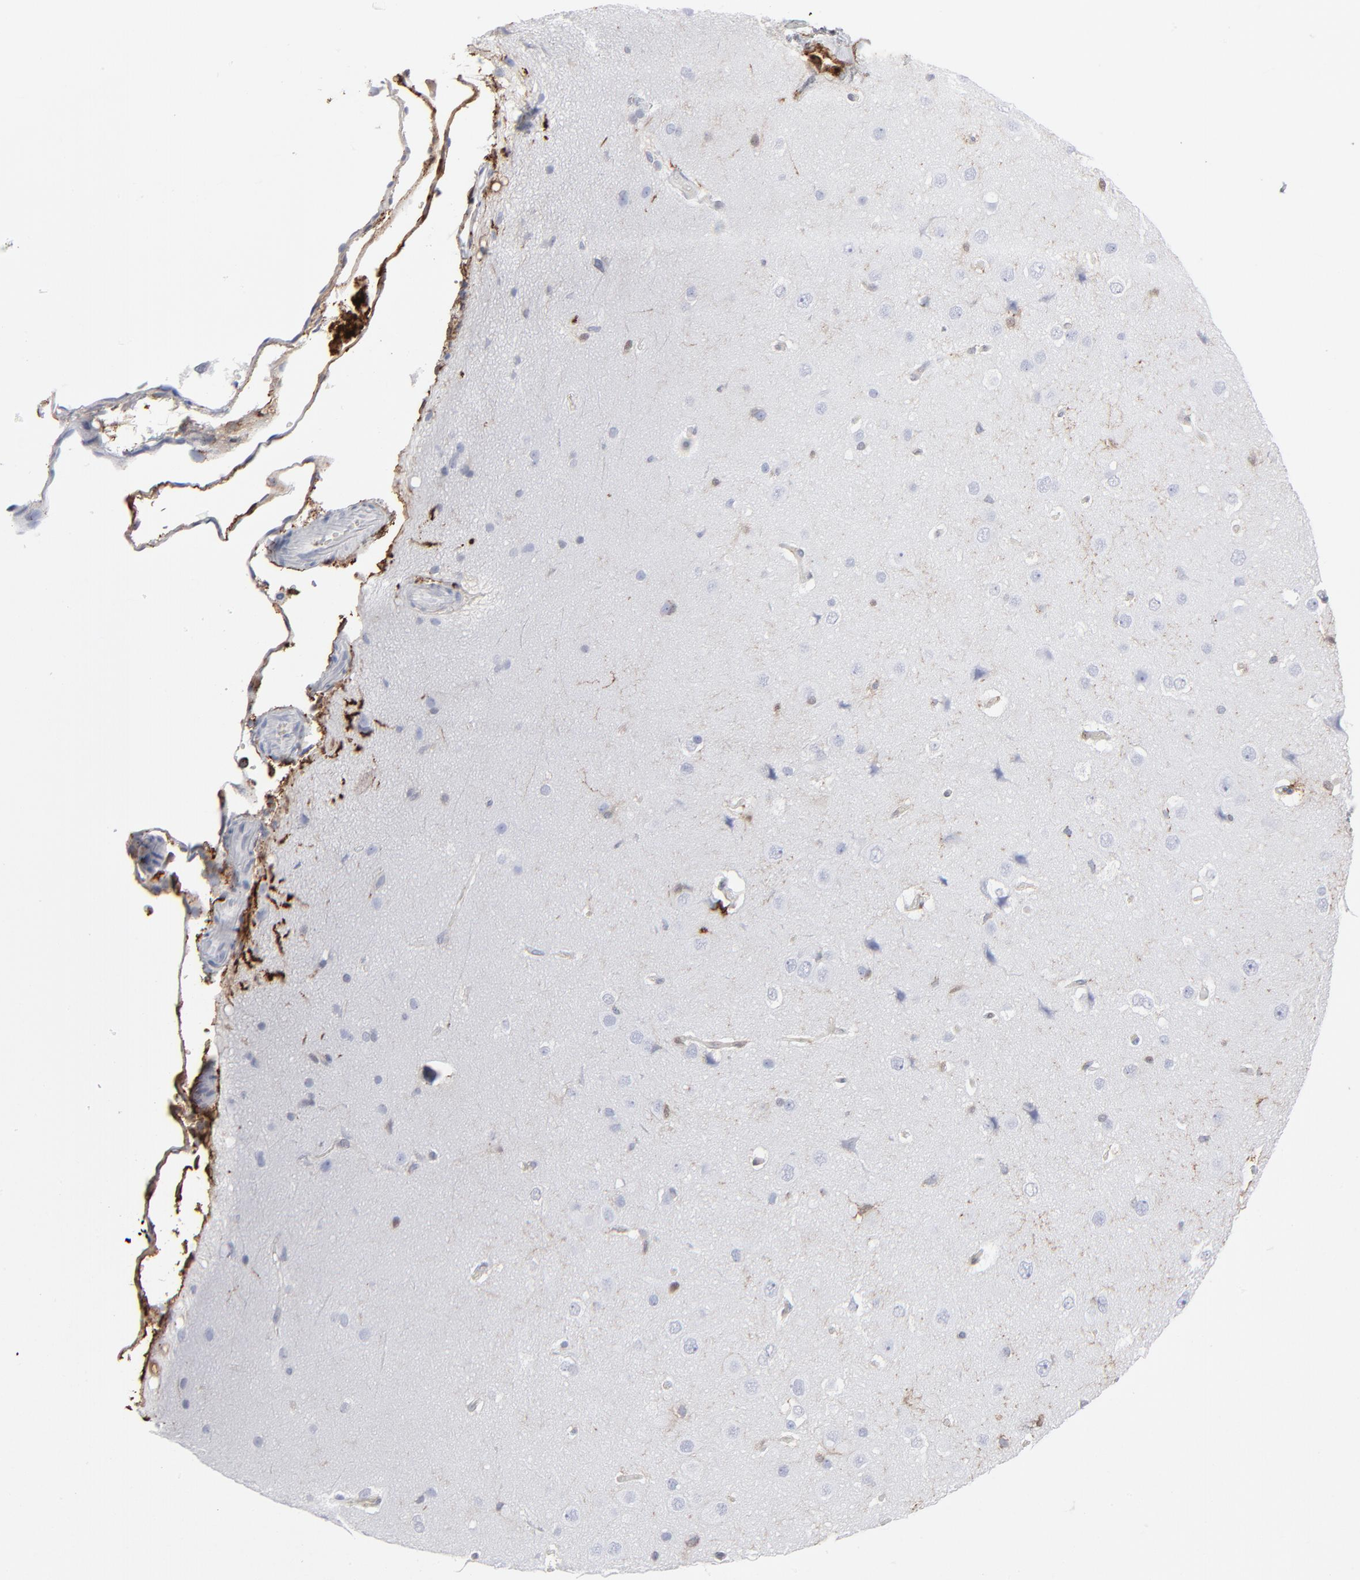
{"staining": {"intensity": "weak", "quantity": ">75%", "location": "cytoplasmic/membranous"}, "tissue": "cerebral cortex", "cell_type": "Endothelial cells", "image_type": "normal", "snomed": [{"axis": "morphology", "description": "Normal tissue, NOS"}, {"axis": "topography", "description": "Cerebral cortex"}], "caption": "DAB immunohistochemical staining of benign human cerebral cortex demonstrates weak cytoplasmic/membranous protein positivity in about >75% of endothelial cells.", "gene": "ANXA5", "patient": {"sex": "female", "age": 45}}